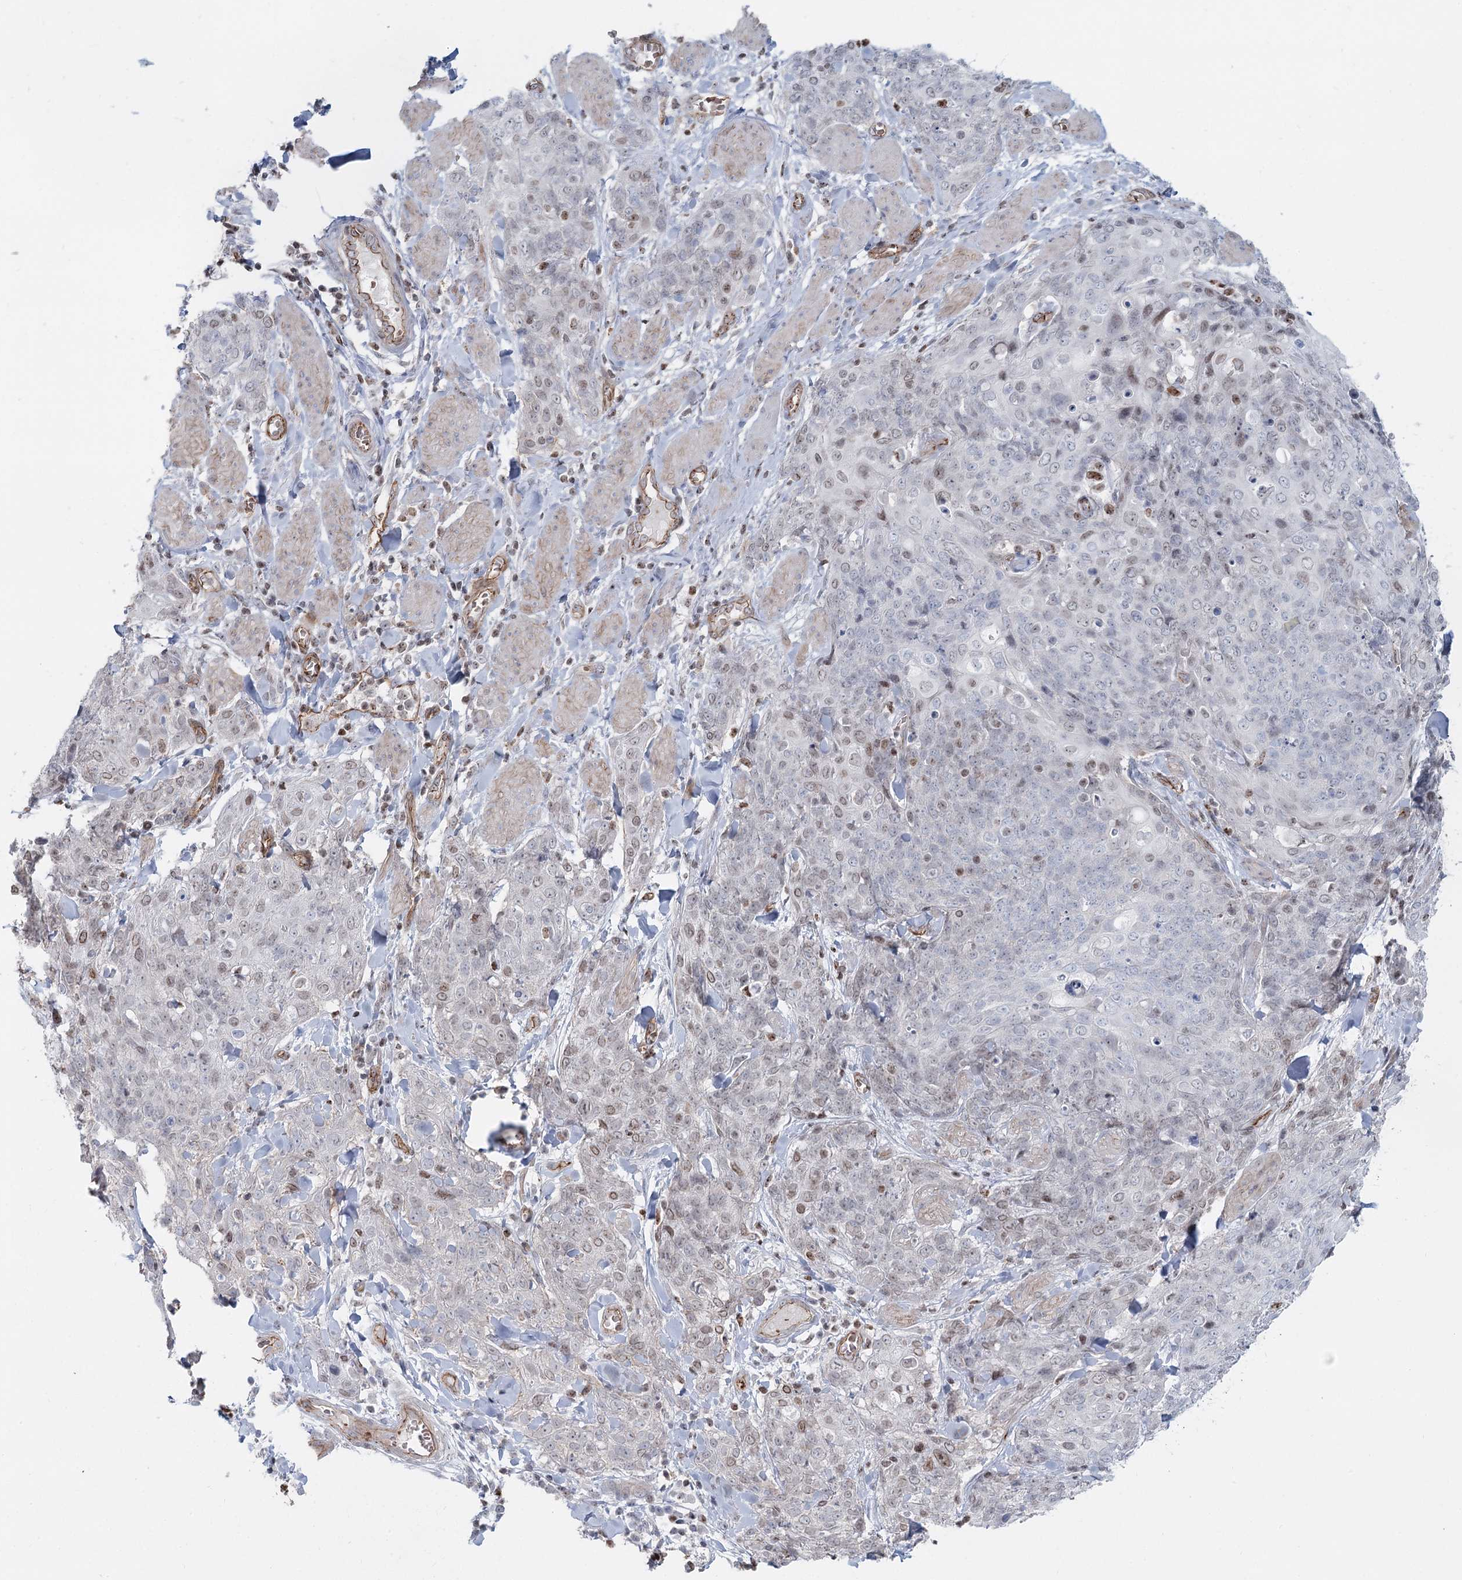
{"staining": {"intensity": "weak", "quantity": "<25%", "location": "nuclear"}, "tissue": "skin cancer", "cell_type": "Tumor cells", "image_type": "cancer", "snomed": [{"axis": "morphology", "description": "Squamous cell carcinoma, NOS"}, {"axis": "topography", "description": "Skin"}, {"axis": "topography", "description": "Vulva"}], "caption": "The histopathology image displays no staining of tumor cells in skin cancer (squamous cell carcinoma).", "gene": "ZFYVE28", "patient": {"sex": "female", "age": 85}}